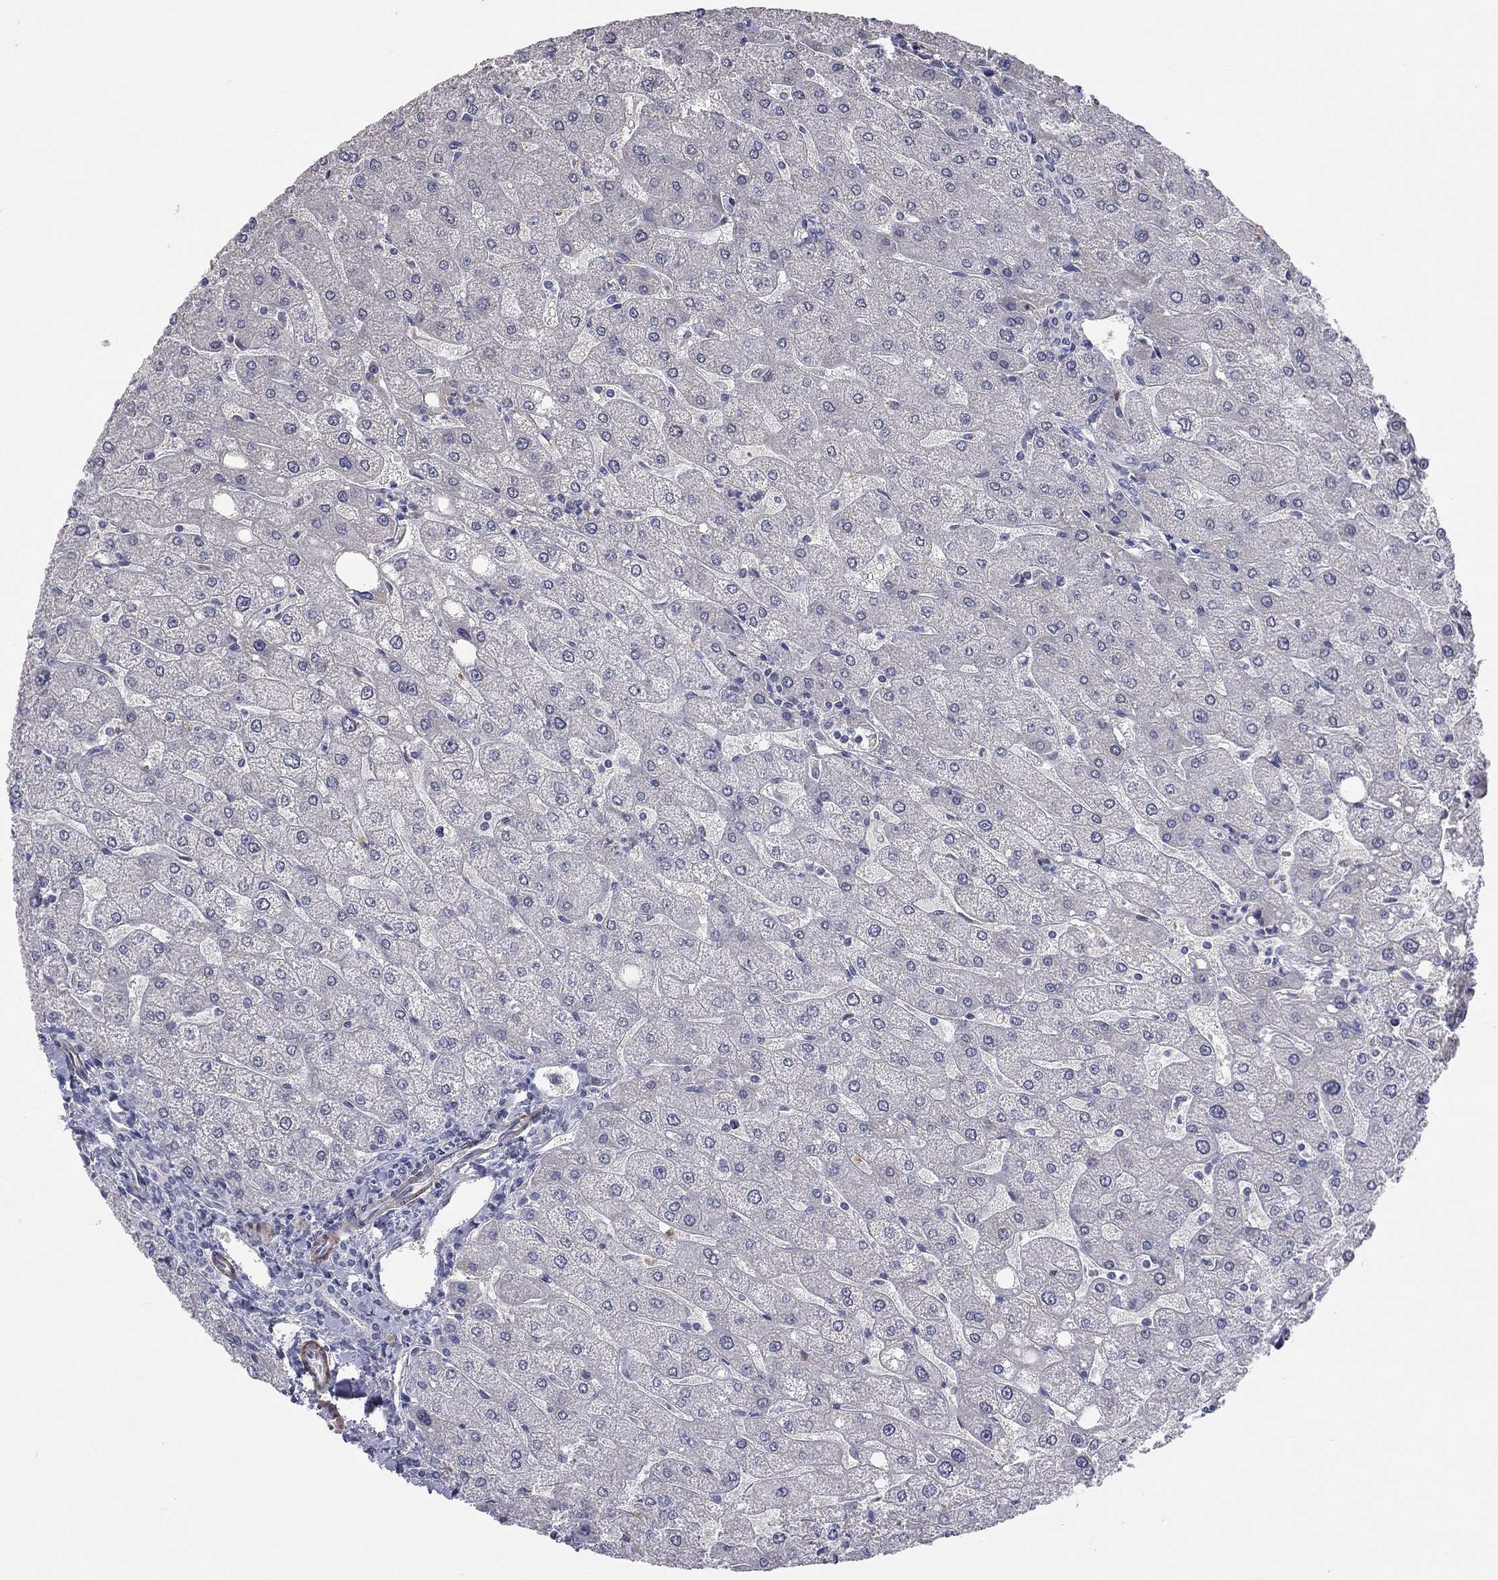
{"staining": {"intensity": "negative", "quantity": "none", "location": "none"}, "tissue": "liver", "cell_type": "Cholangiocytes", "image_type": "normal", "snomed": [{"axis": "morphology", "description": "Normal tissue, NOS"}, {"axis": "topography", "description": "Liver"}], "caption": "This is an immunohistochemistry photomicrograph of unremarkable human liver. There is no staining in cholangiocytes.", "gene": "IP6K3", "patient": {"sex": "male", "age": 67}}